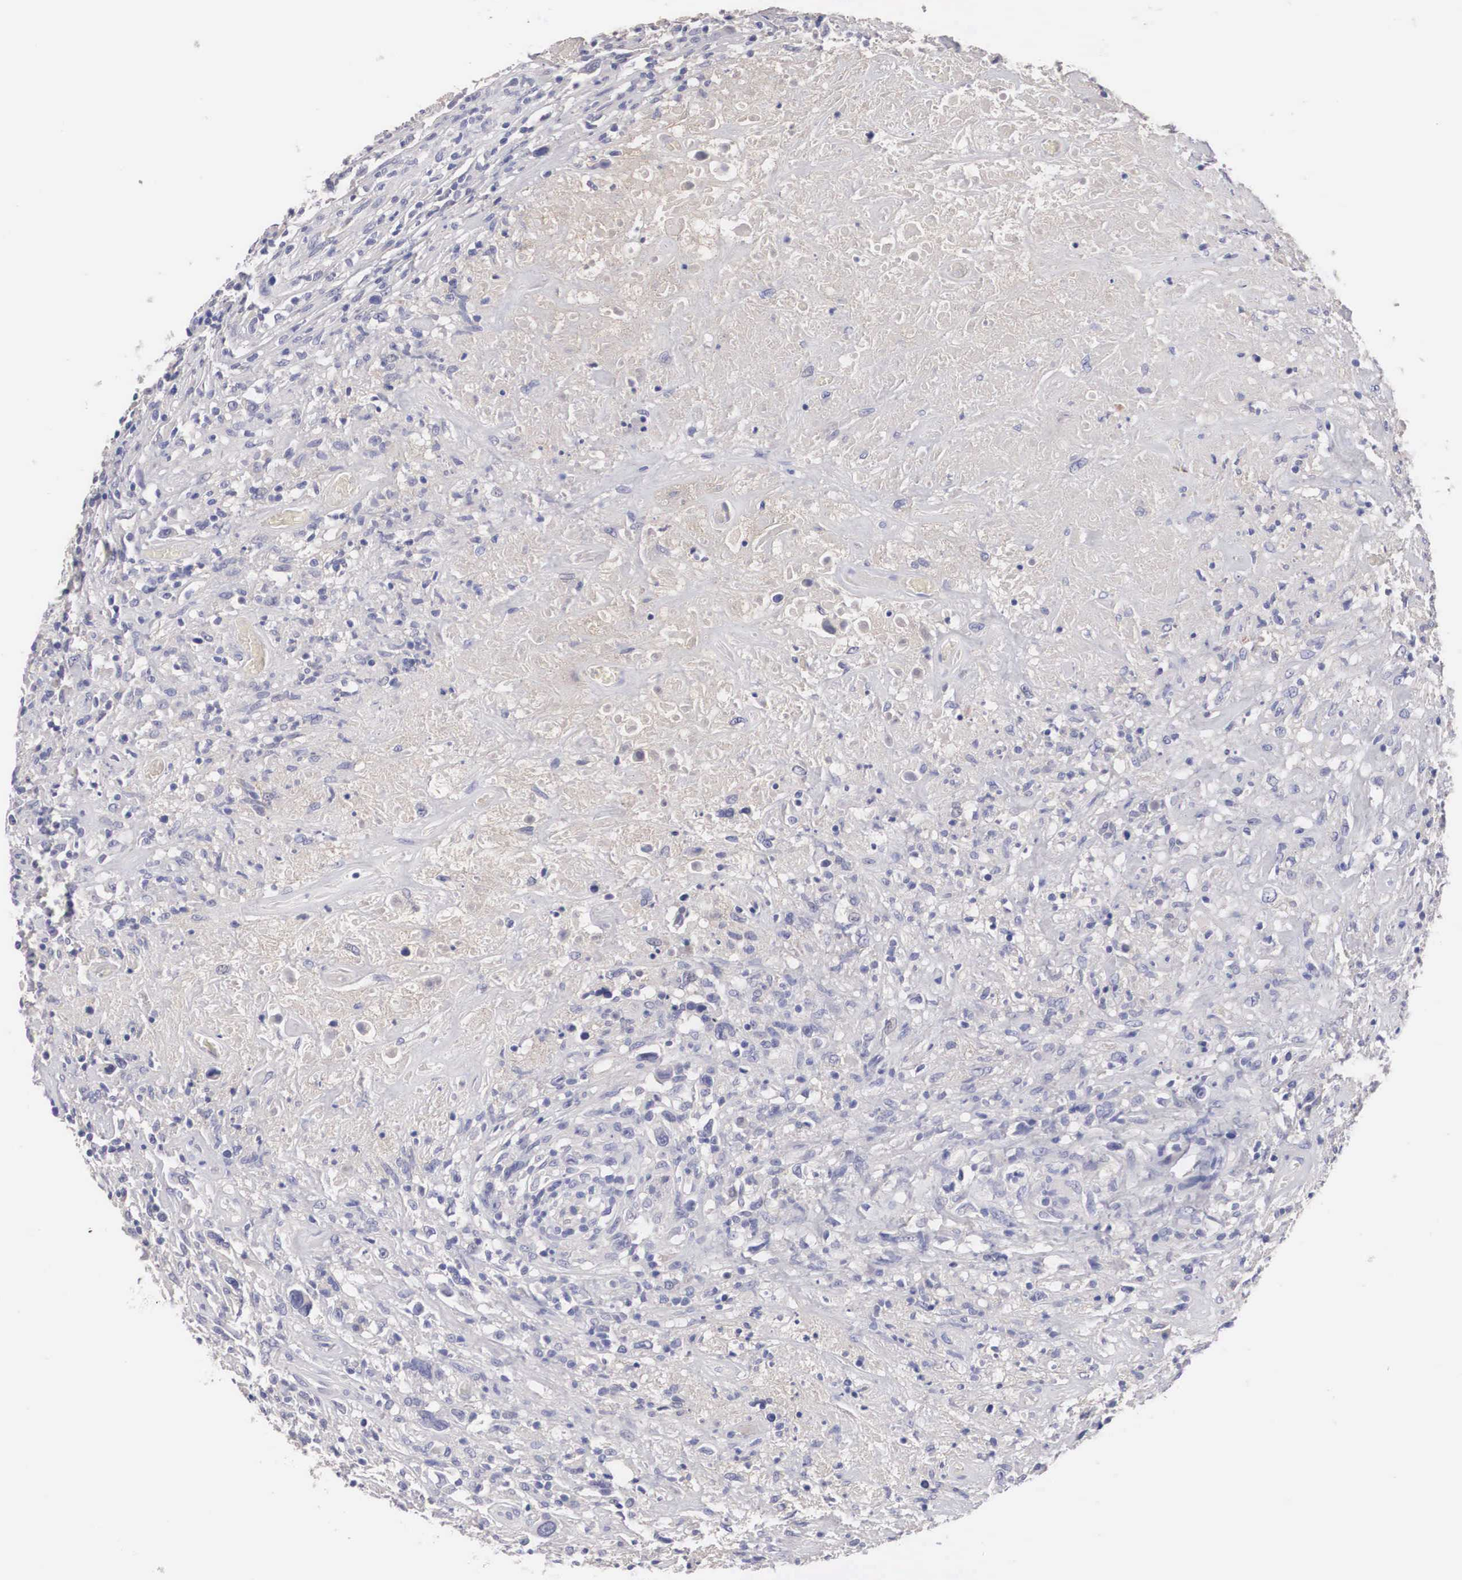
{"staining": {"intensity": "negative", "quantity": "none", "location": "none"}, "tissue": "lymphoma", "cell_type": "Tumor cells", "image_type": "cancer", "snomed": [{"axis": "morphology", "description": "Hodgkin's disease, NOS"}, {"axis": "topography", "description": "Lymph node"}], "caption": "Immunohistochemistry of Hodgkin's disease shows no positivity in tumor cells.", "gene": "ABHD4", "patient": {"sex": "male", "age": 46}}